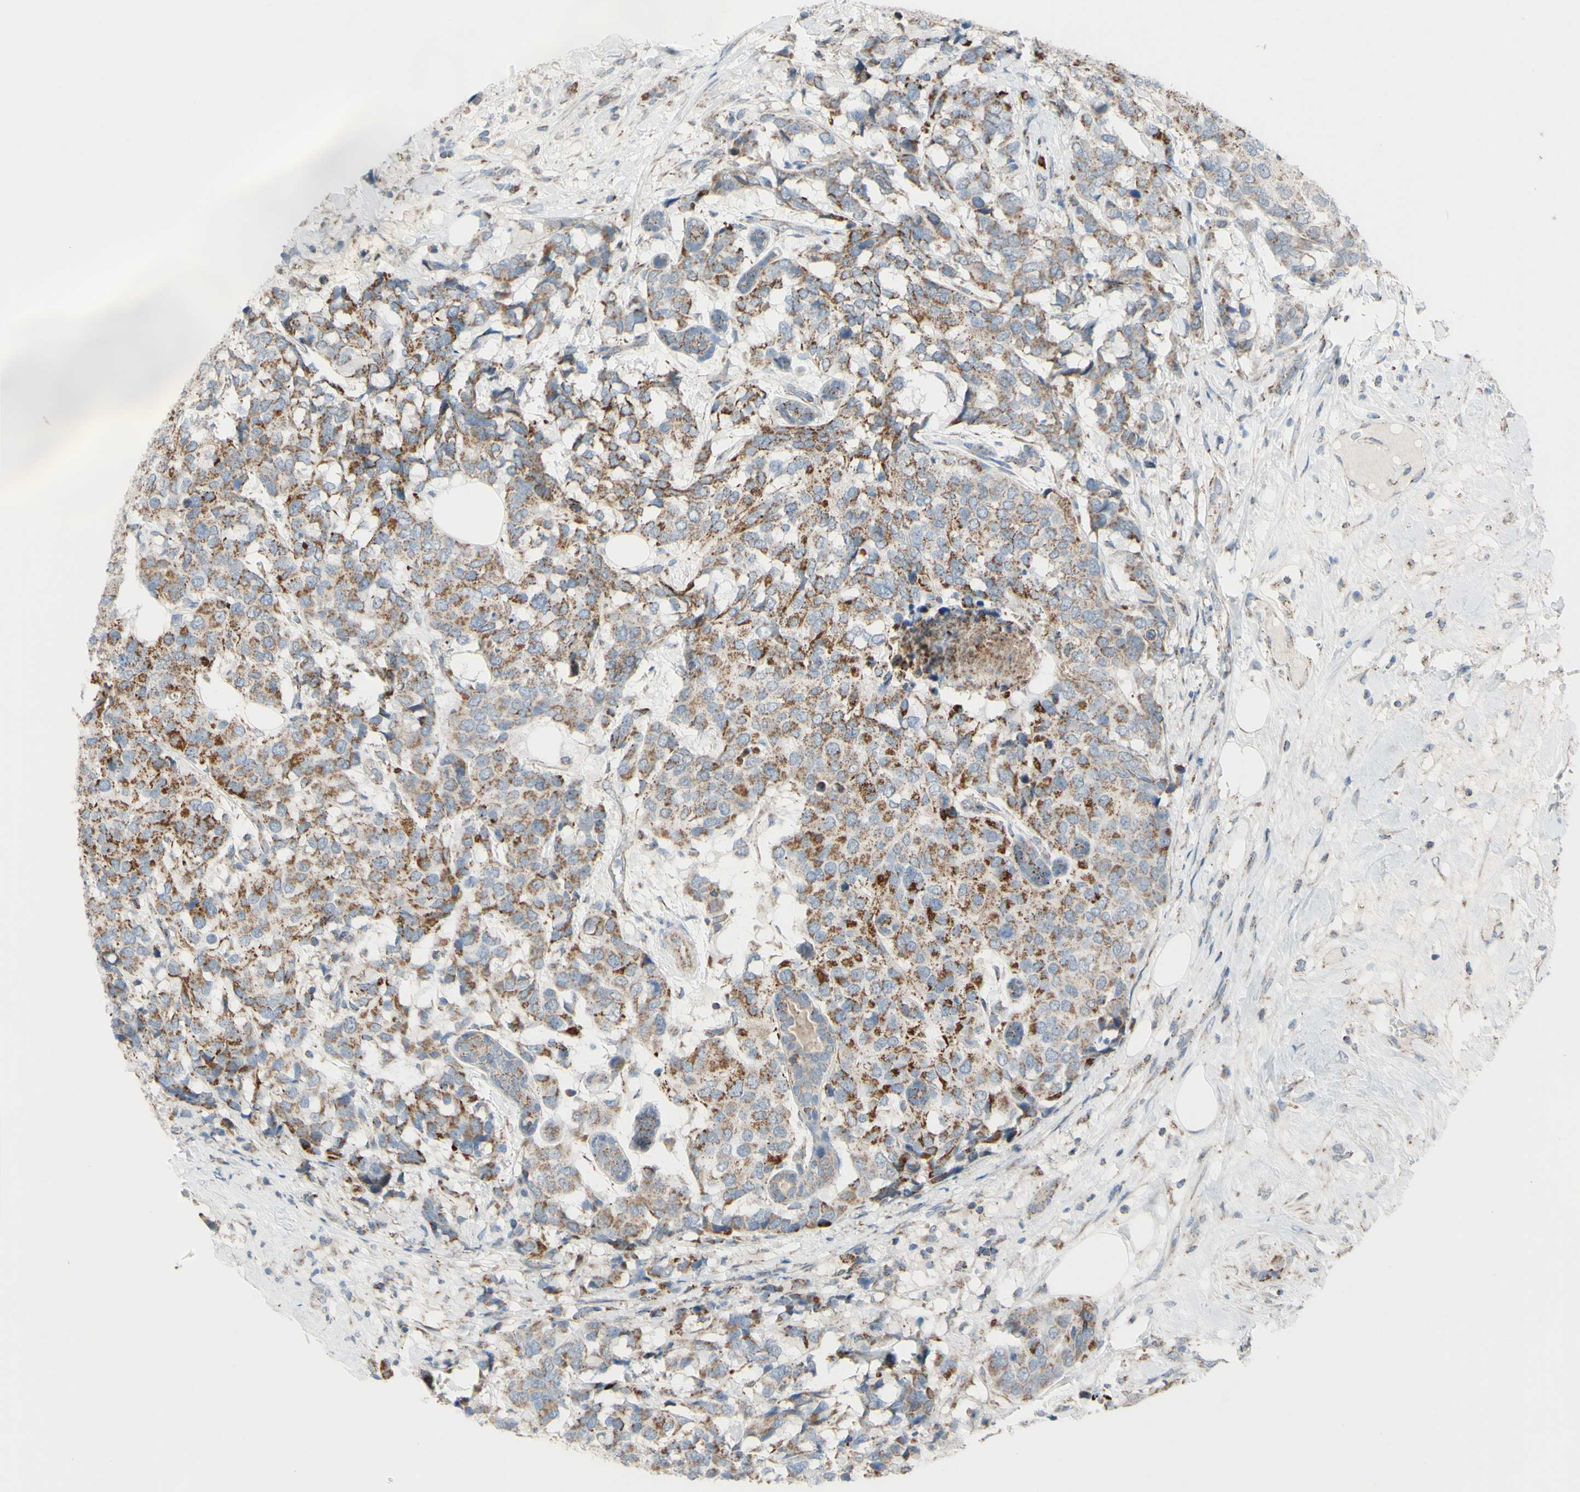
{"staining": {"intensity": "moderate", "quantity": "25%-75%", "location": "cytoplasmic/membranous"}, "tissue": "breast cancer", "cell_type": "Tumor cells", "image_type": "cancer", "snomed": [{"axis": "morphology", "description": "Lobular carcinoma"}, {"axis": "topography", "description": "Breast"}], "caption": "Tumor cells display moderate cytoplasmic/membranous staining in approximately 25%-75% of cells in breast lobular carcinoma.", "gene": "GLT8D1", "patient": {"sex": "female", "age": 59}}